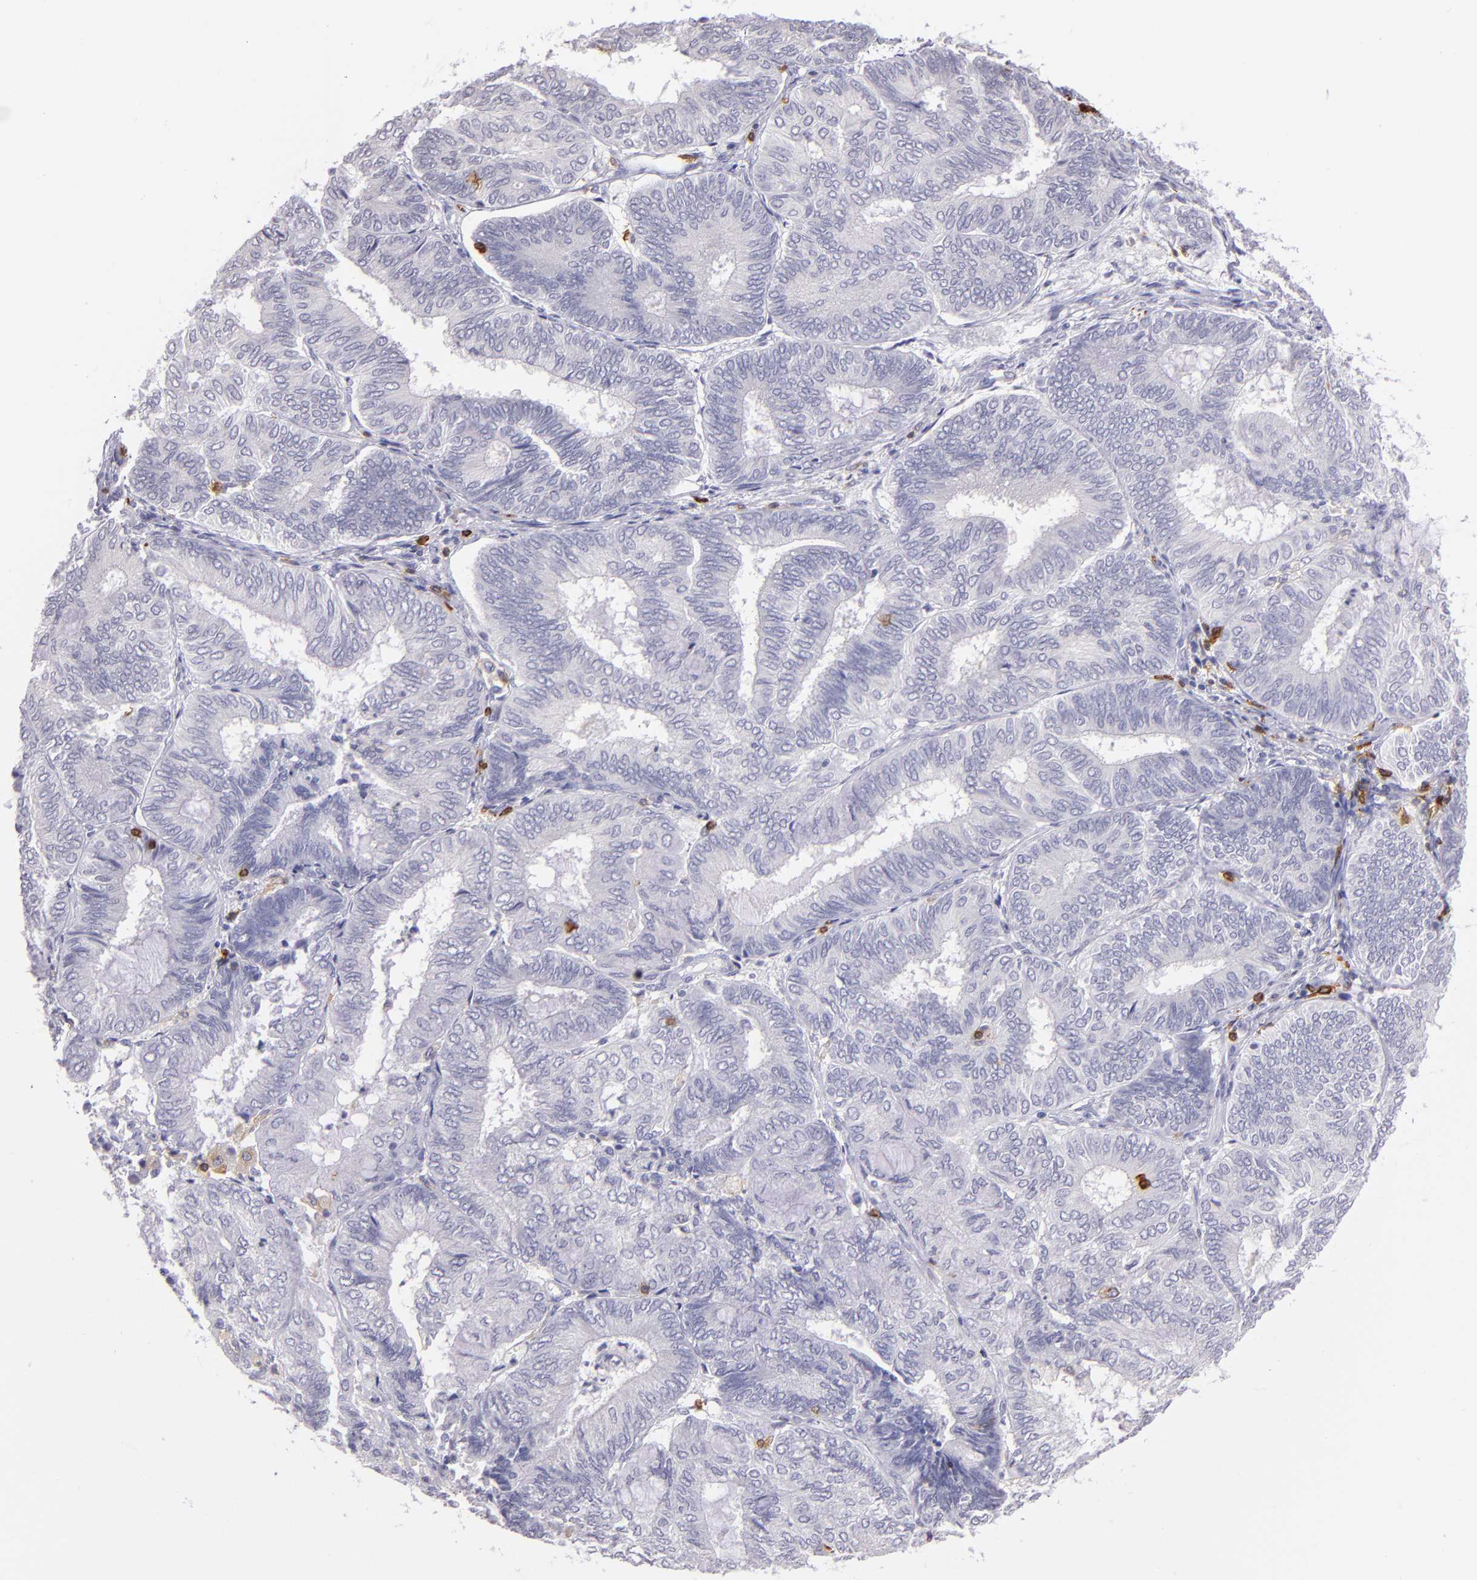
{"staining": {"intensity": "negative", "quantity": "none", "location": "none"}, "tissue": "endometrial cancer", "cell_type": "Tumor cells", "image_type": "cancer", "snomed": [{"axis": "morphology", "description": "Adenocarcinoma, NOS"}, {"axis": "topography", "description": "Endometrium"}], "caption": "DAB immunohistochemical staining of human adenocarcinoma (endometrial) demonstrates no significant positivity in tumor cells.", "gene": "IL2RA", "patient": {"sex": "female", "age": 59}}